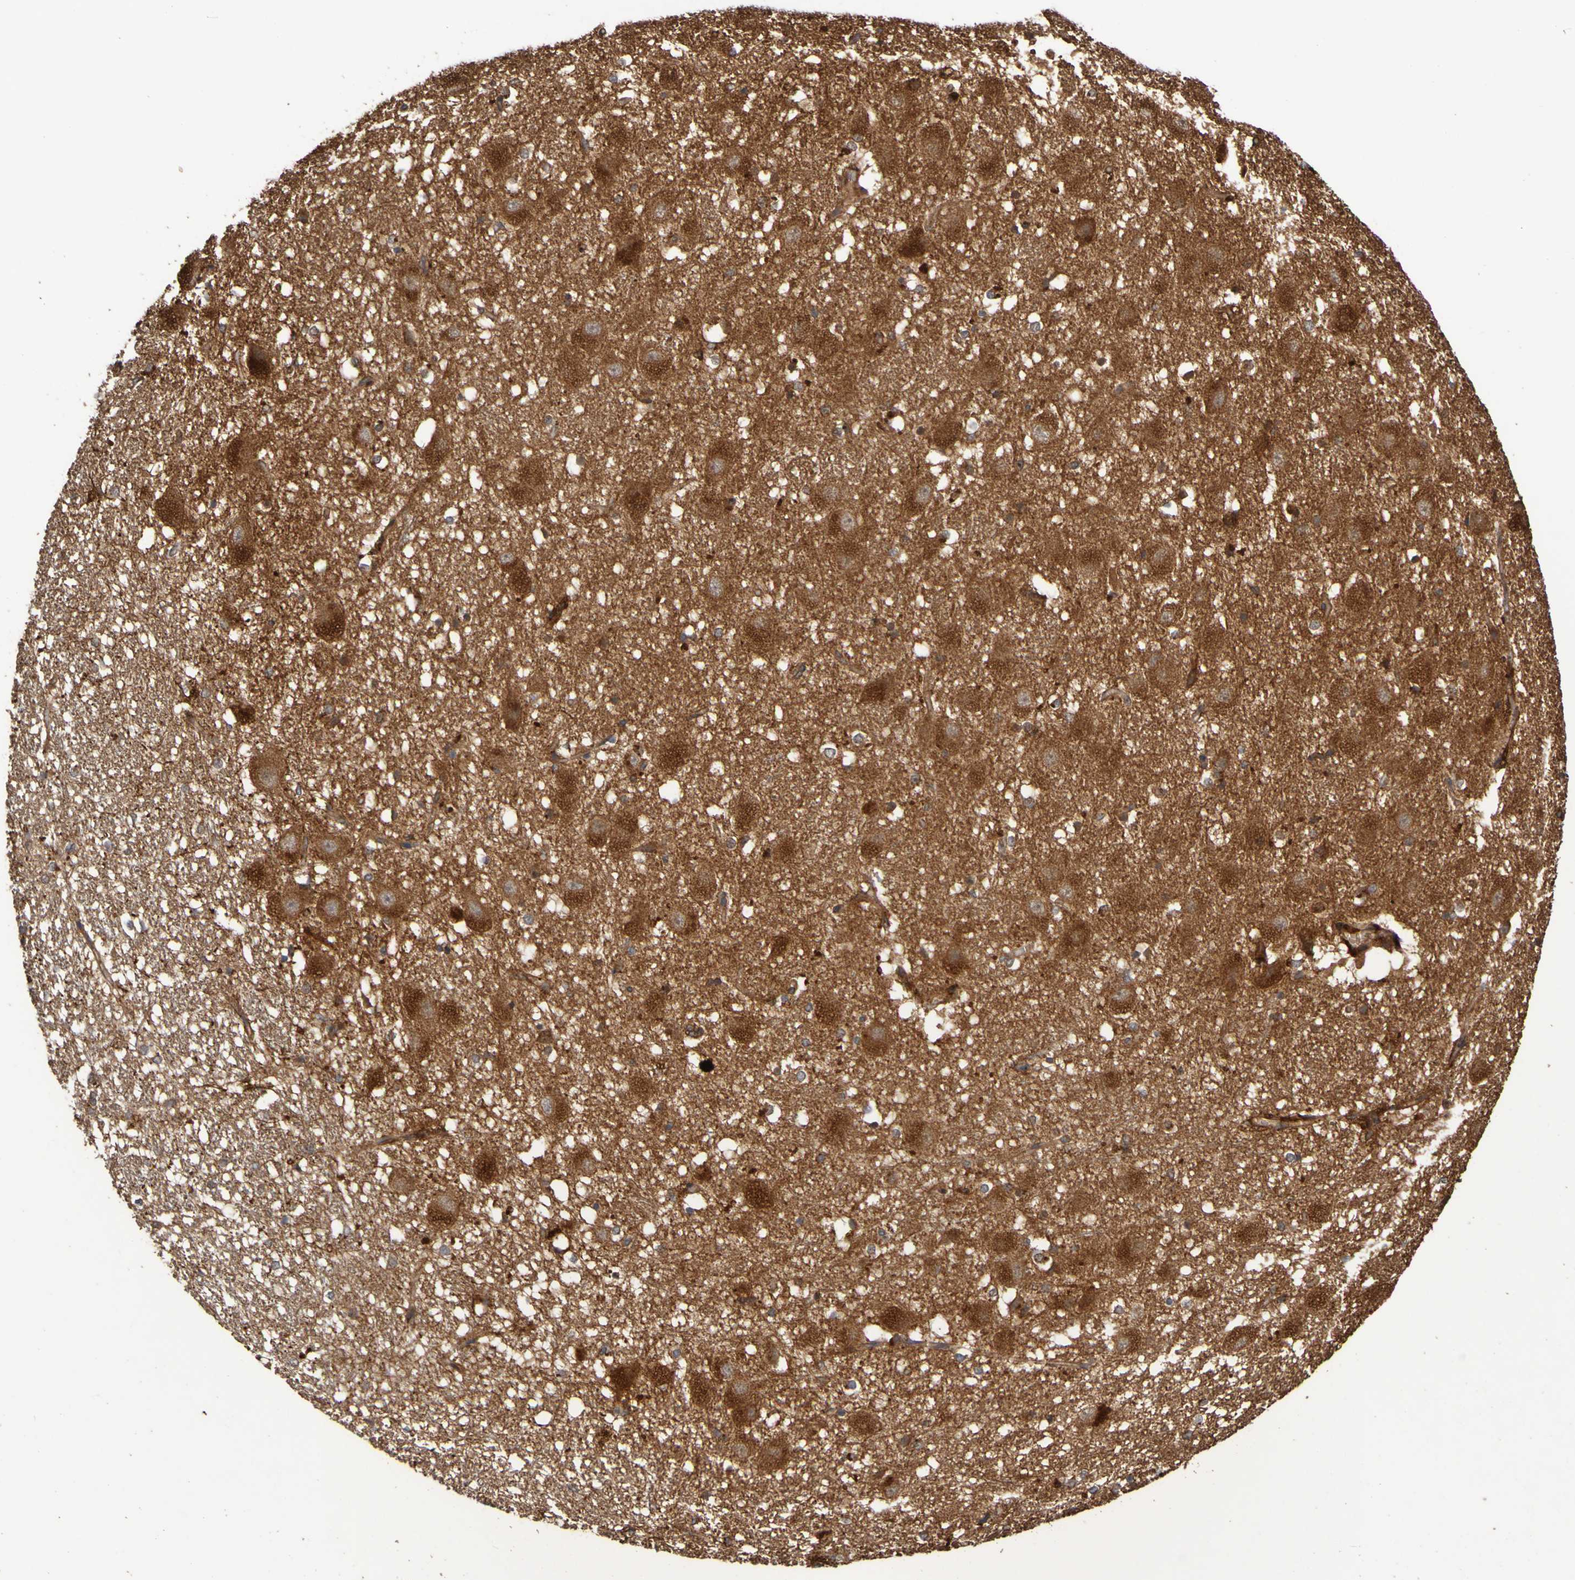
{"staining": {"intensity": "moderate", "quantity": "25%-75%", "location": "cytoplasmic/membranous"}, "tissue": "hippocampus", "cell_type": "Glial cells", "image_type": "normal", "snomed": [{"axis": "morphology", "description": "Normal tissue, NOS"}, {"axis": "topography", "description": "Hippocampus"}], "caption": "Glial cells display medium levels of moderate cytoplasmic/membranous expression in about 25%-75% of cells in unremarkable human hippocampus.", "gene": "UCN", "patient": {"sex": "female", "age": 19}}